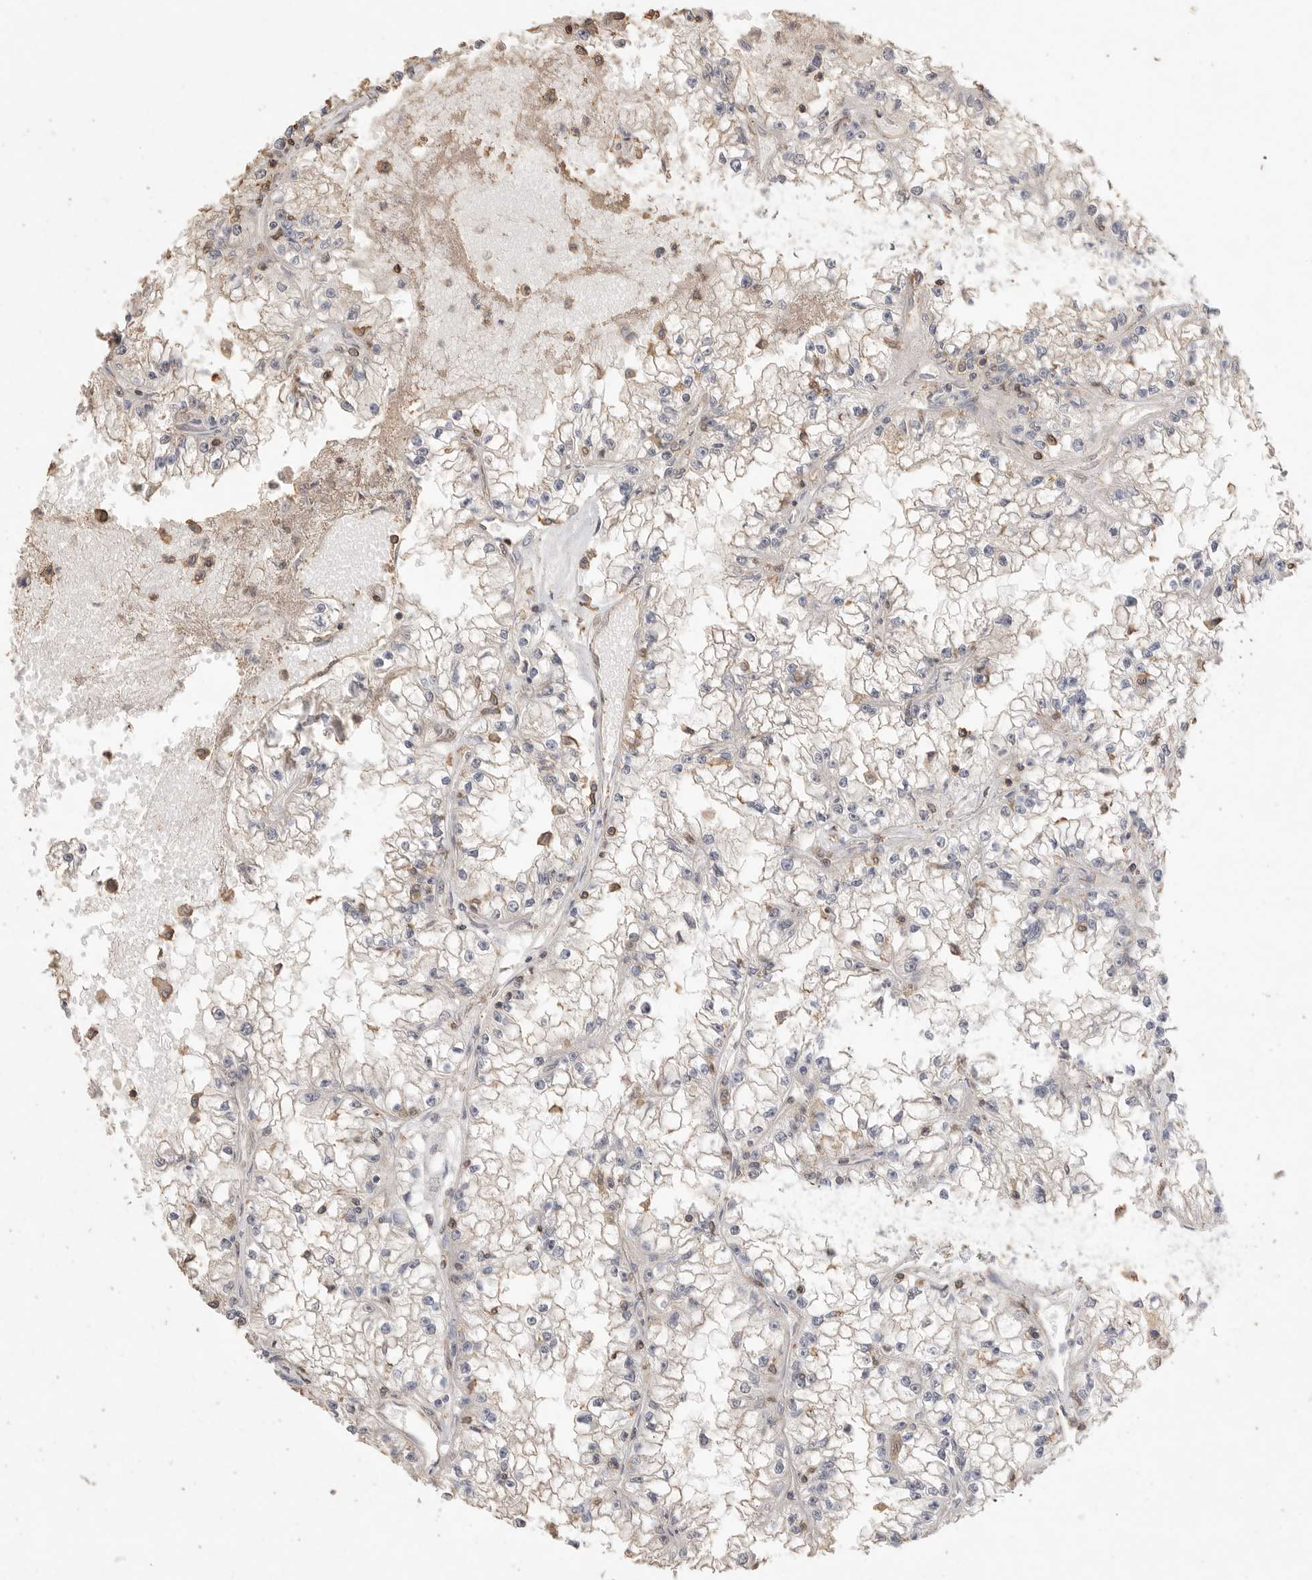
{"staining": {"intensity": "negative", "quantity": "none", "location": "none"}, "tissue": "renal cancer", "cell_type": "Tumor cells", "image_type": "cancer", "snomed": [{"axis": "morphology", "description": "Adenocarcinoma, NOS"}, {"axis": "topography", "description": "Kidney"}], "caption": "Immunohistochemical staining of human renal adenocarcinoma displays no significant positivity in tumor cells.", "gene": "MAP2K1", "patient": {"sex": "male", "age": 56}}